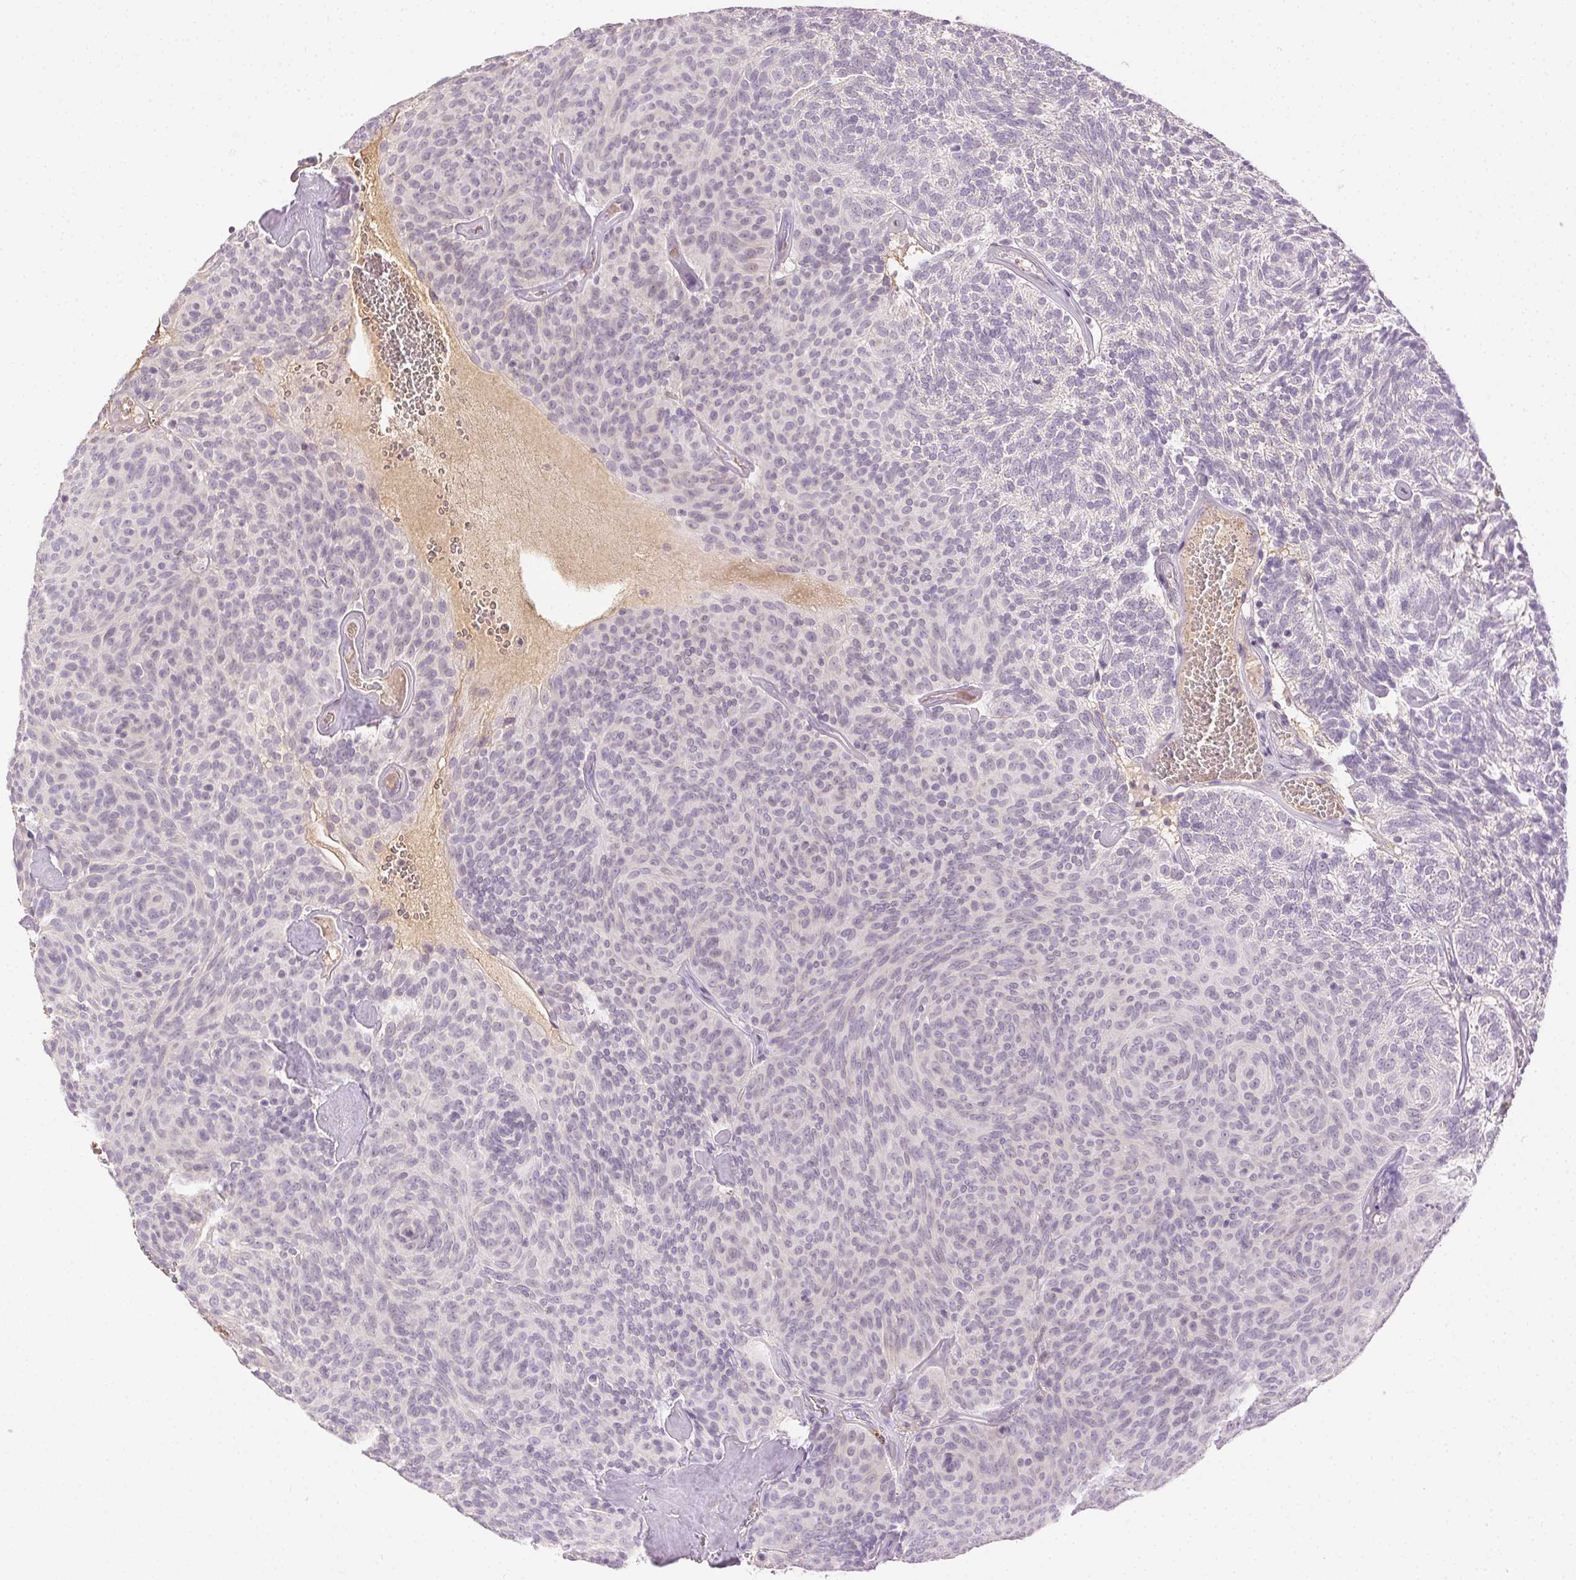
{"staining": {"intensity": "negative", "quantity": "none", "location": "none"}, "tissue": "urothelial cancer", "cell_type": "Tumor cells", "image_type": "cancer", "snomed": [{"axis": "morphology", "description": "Urothelial carcinoma, Low grade"}, {"axis": "topography", "description": "Urinary bladder"}], "caption": "Immunohistochemical staining of human urothelial cancer shows no significant staining in tumor cells.", "gene": "BPIFB2", "patient": {"sex": "male", "age": 77}}